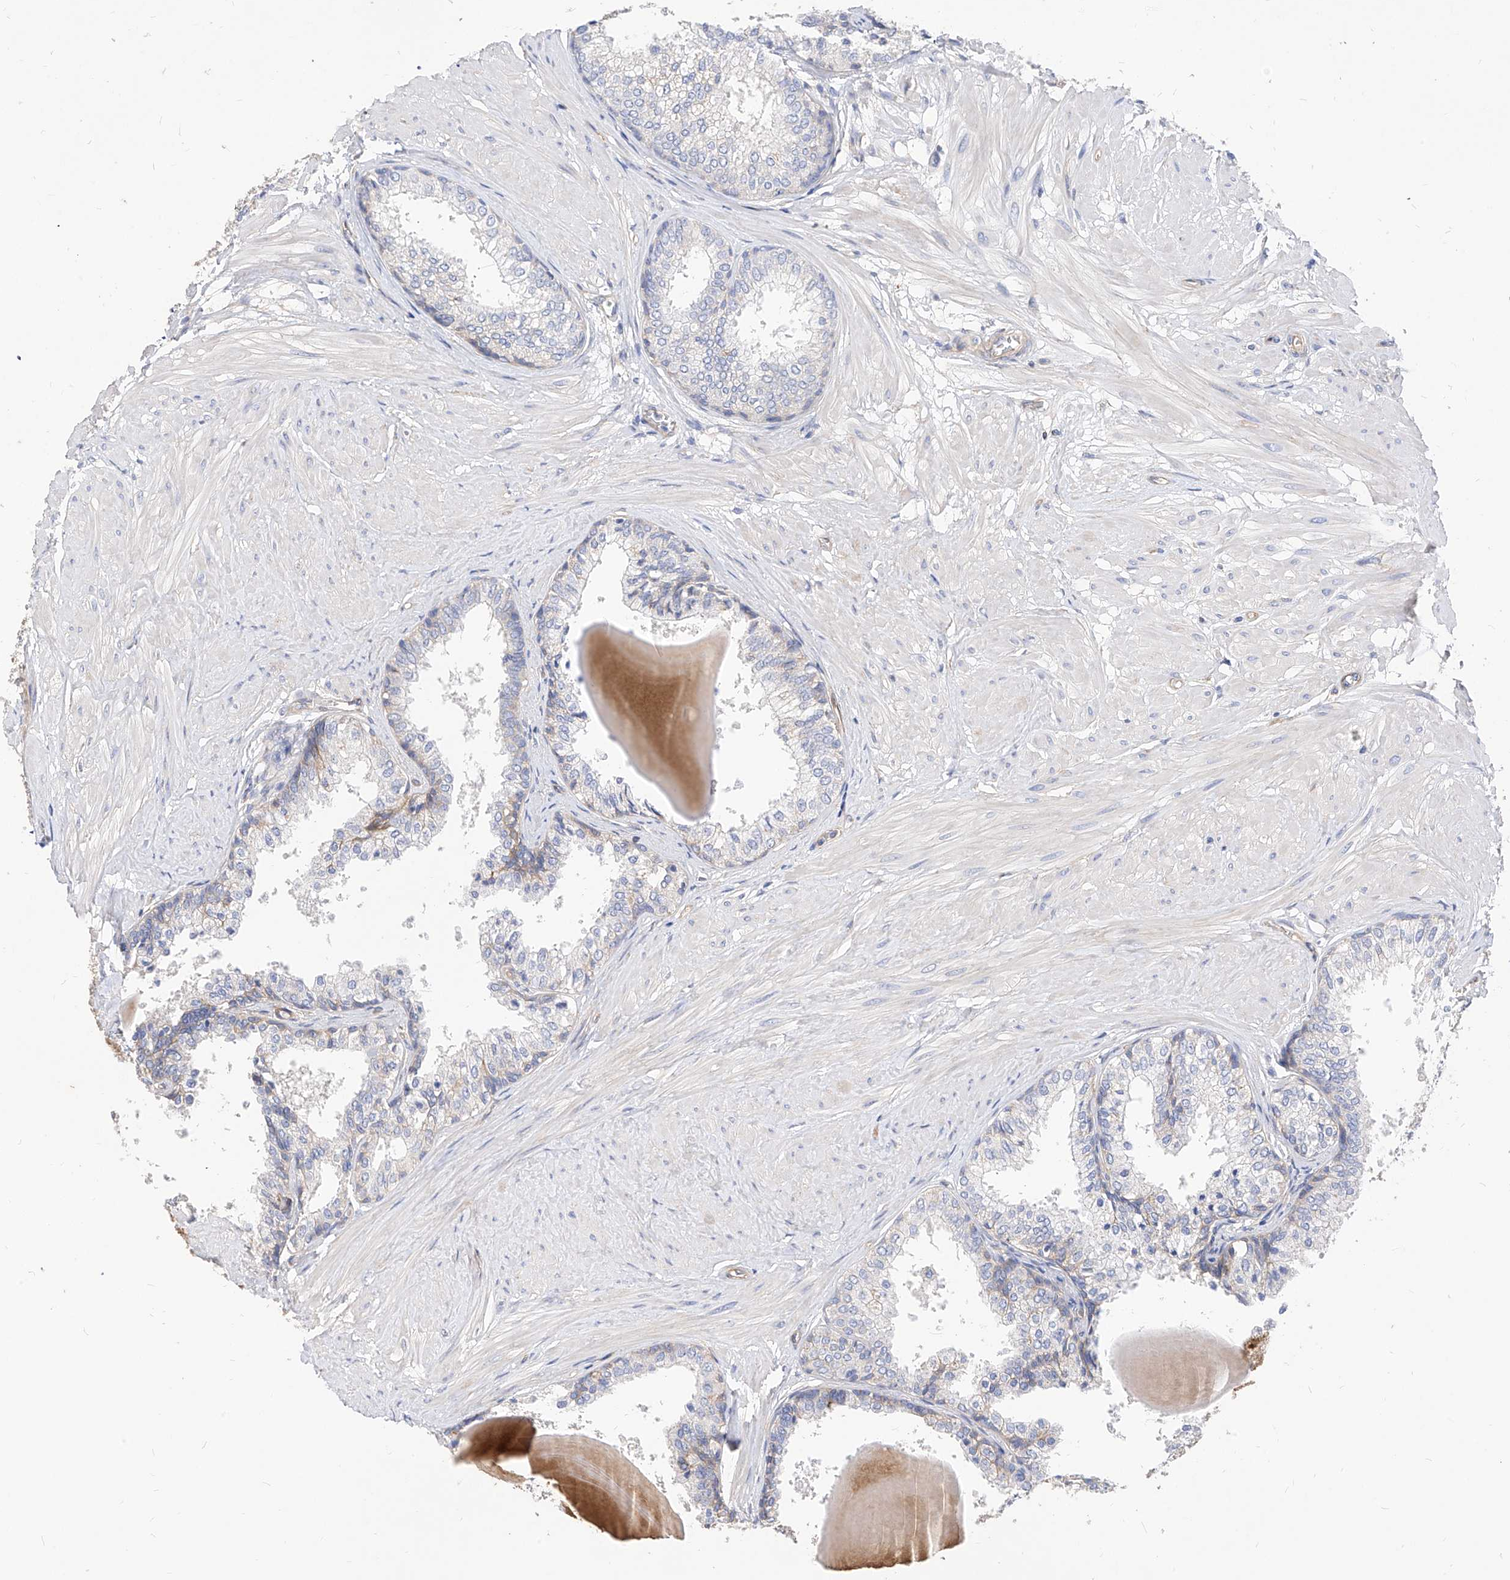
{"staining": {"intensity": "negative", "quantity": "none", "location": "none"}, "tissue": "prostate", "cell_type": "Glandular cells", "image_type": "normal", "snomed": [{"axis": "morphology", "description": "Normal tissue, NOS"}, {"axis": "topography", "description": "Prostate"}], "caption": "Immunohistochemistry (IHC) photomicrograph of benign prostate stained for a protein (brown), which shows no expression in glandular cells.", "gene": "SCGB2A1", "patient": {"sex": "male", "age": 48}}